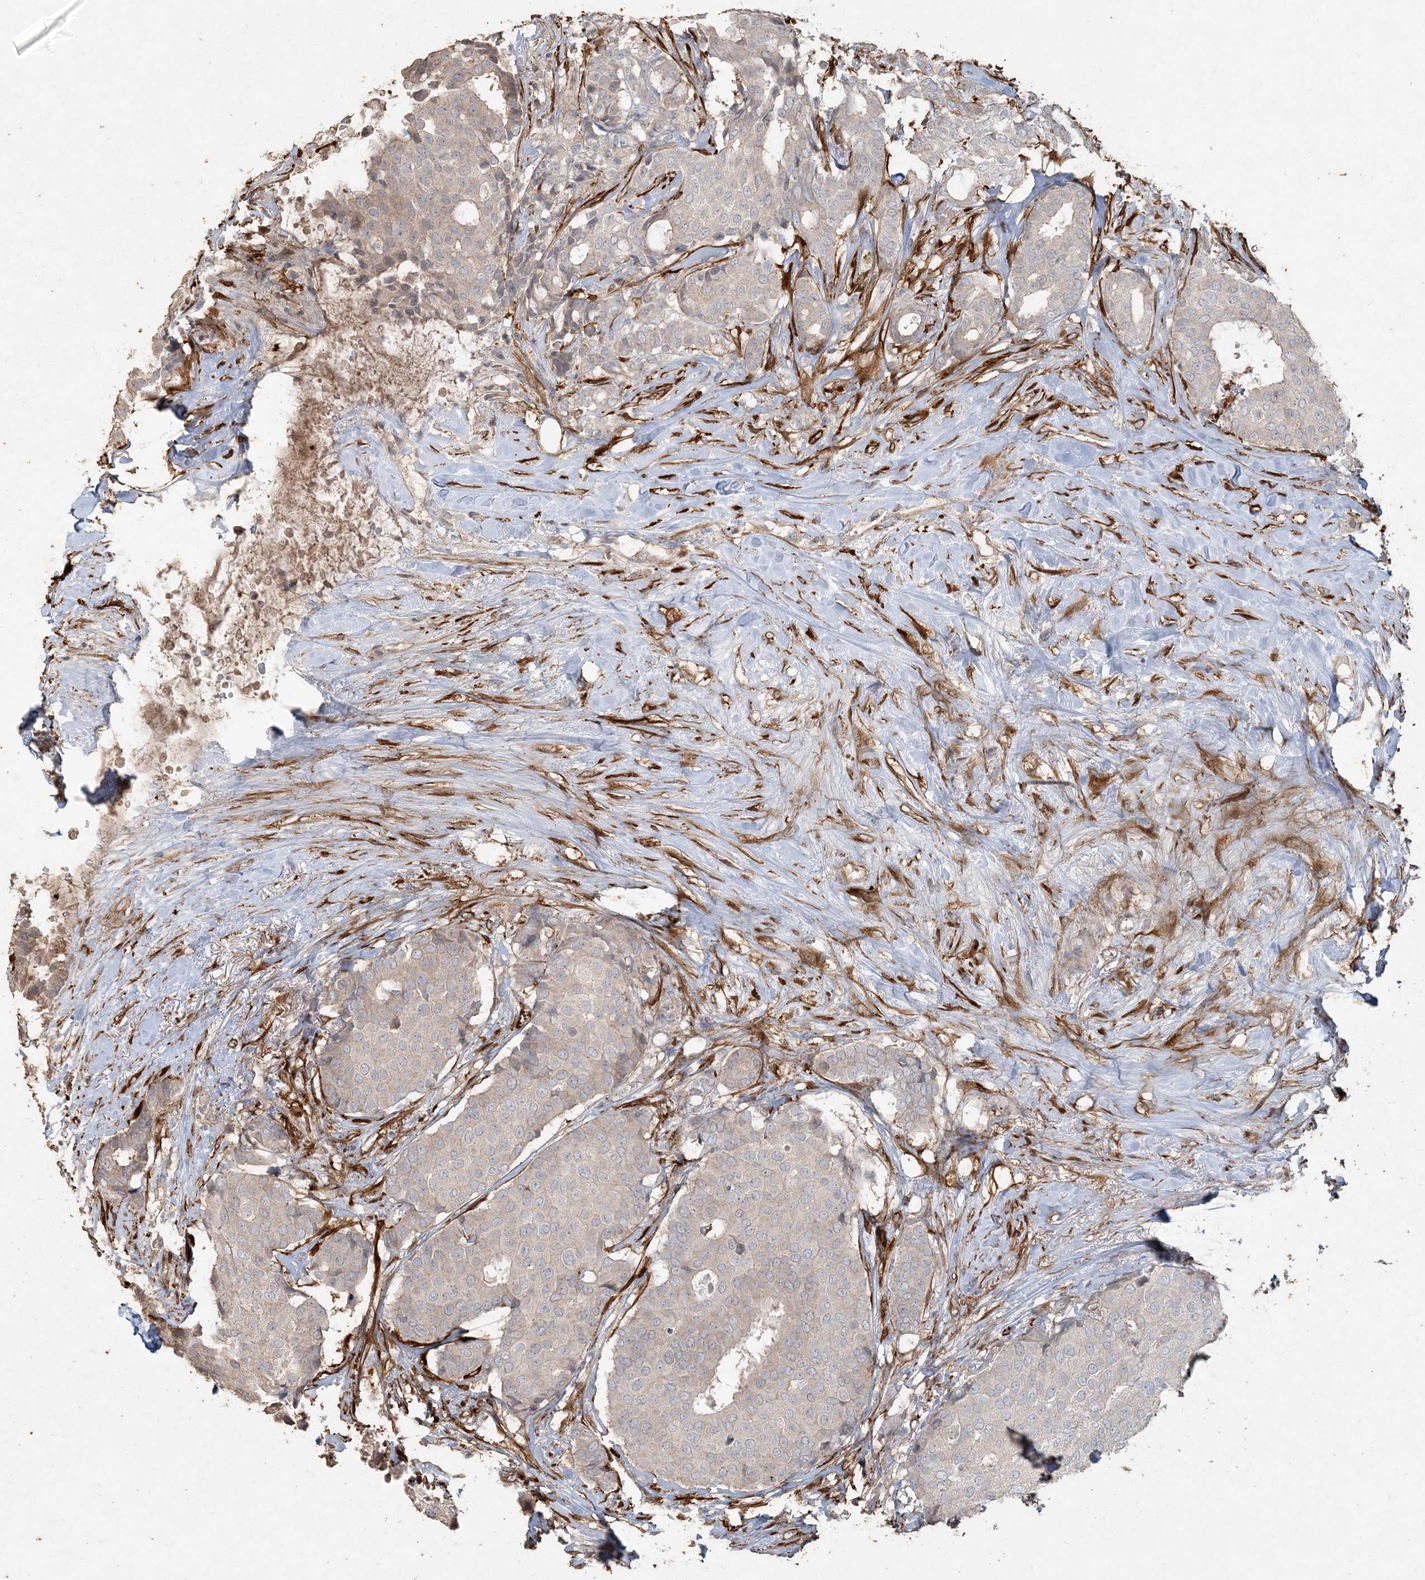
{"staining": {"intensity": "negative", "quantity": "none", "location": "none"}, "tissue": "breast cancer", "cell_type": "Tumor cells", "image_type": "cancer", "snomed": [{"axis": "morphology", "description": "Duct carcinoma"}, {"axis": "topography", "description": "Breast"}], "caption": "Breast cancer (infiltrating ductal carcinoma) was stained to show a protein in brown. There is no significant positivity in tumor cells.", "gene": "RNF145", "patient": {"sex": "female", "age": 75}}